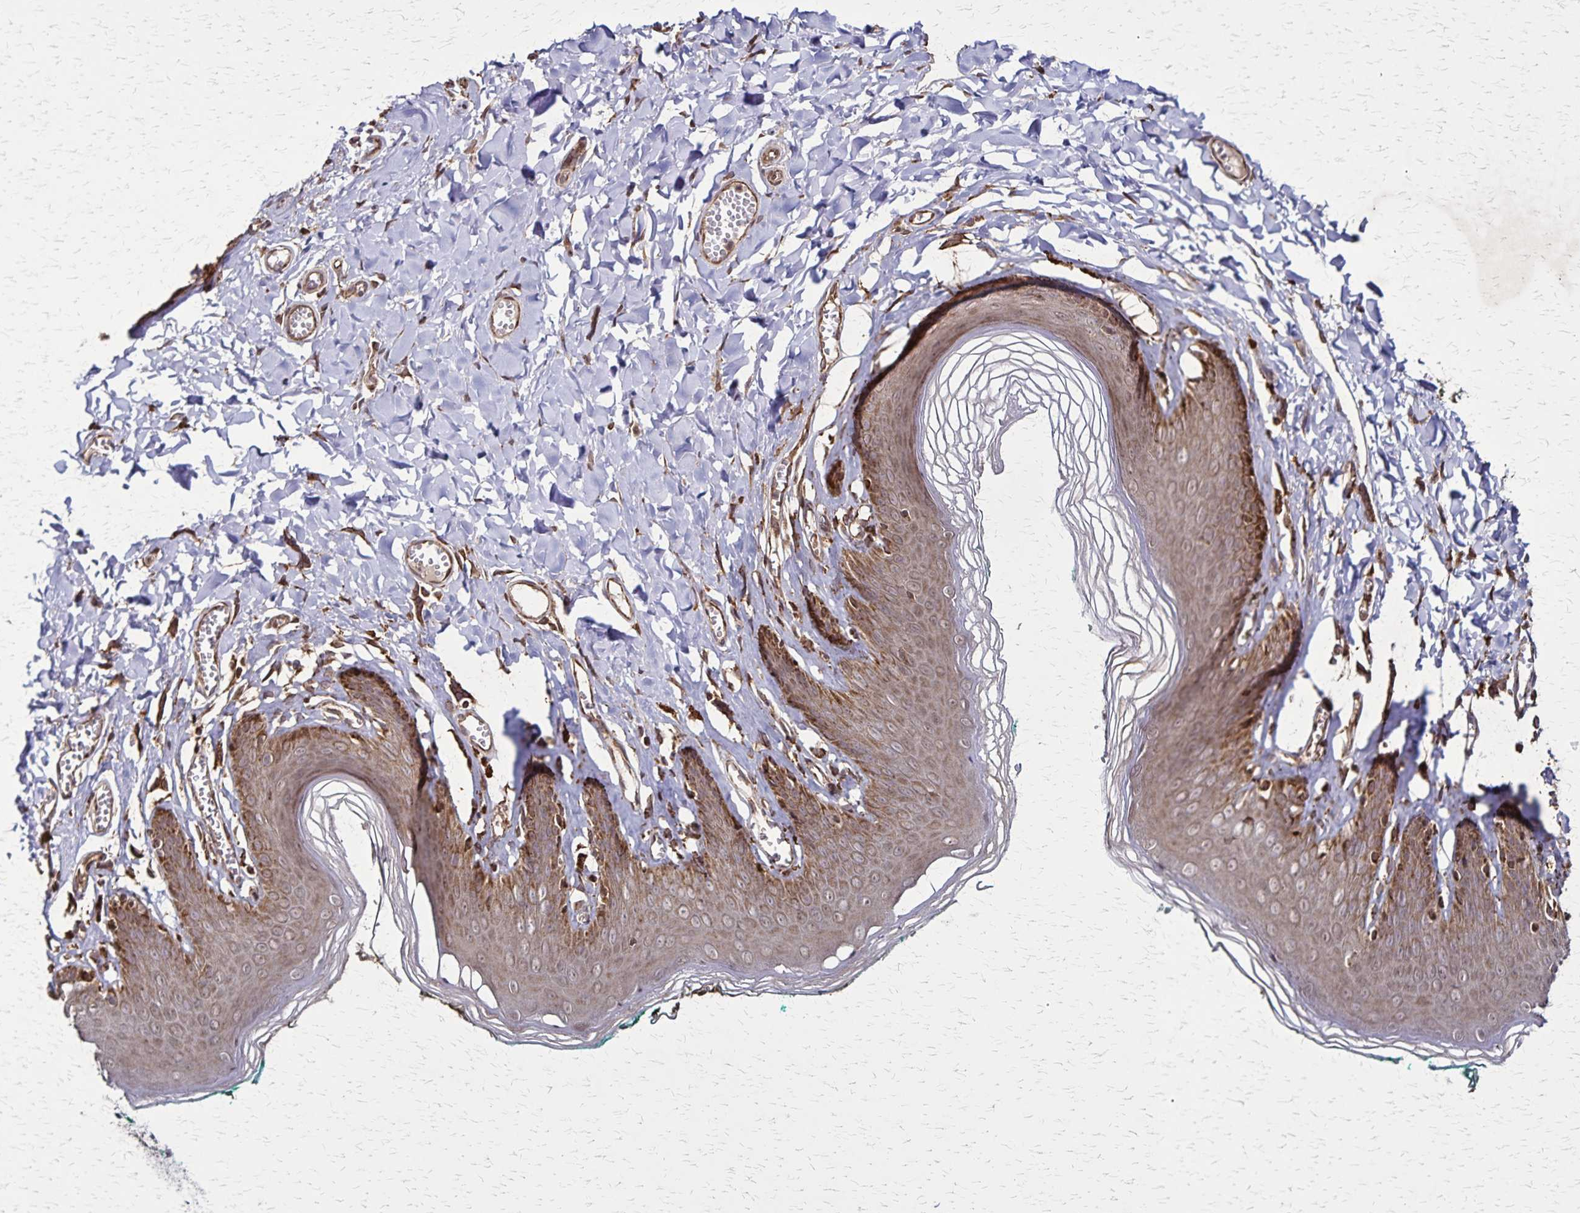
{"staining": {"intensity": "strong", "quantity": ">75%", "location": "cytoplasmic/membranous,nuclear"}, "tissue": "skin", "cell_type": "Epidermal cells", "image_type": "normal", "snomed": [{"axis": "morphology", "description": "Normal tissue, NOS"}, {"axis": "topography", "description": "Vulva"}, {"axis": "topography", "description": "Peripheral nerve tissue"}], "caption": "A brown stain highlights strong cytoplasmic/membranous,nuclear staining of a protein in epidermal cells of benign human skin.", "gene": "NFS1", "patient": {"sex": "female", "age": 66}}